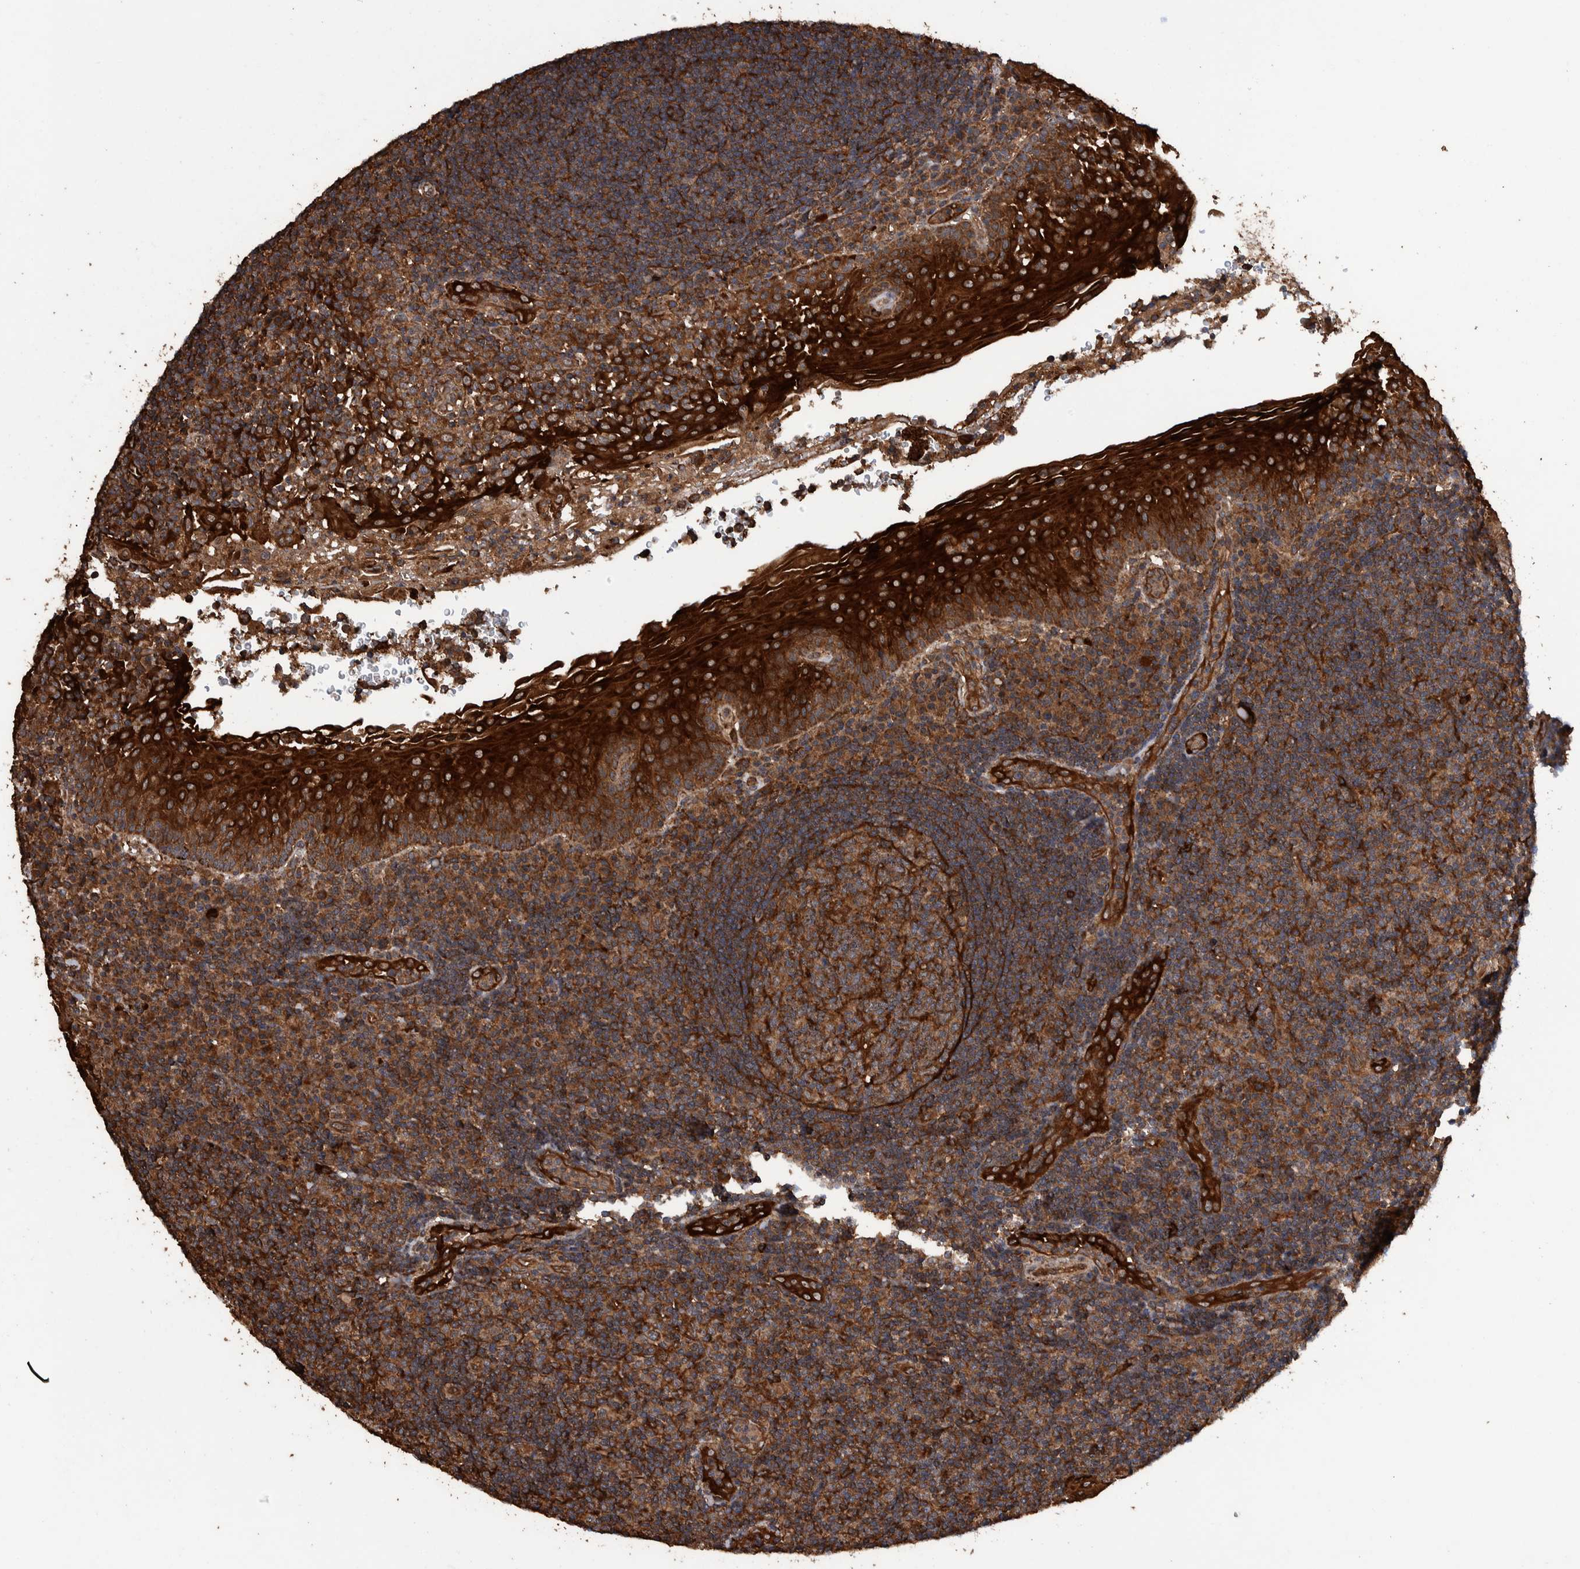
{"staining": {"intensity": "strong", "quantity": ">75%", "location": "cytoplasmic/membranous"}, "tissue": "tonsil", "cell_type": "Germinal center cells", "image_type": "normal", "snomed": [{"axis": "morphology", "description": "Normal tissue, NOS"}, {"axis": "topography", "description": "Tonsil"}], "caption": "There is high levels of strong cytoplasmic/membranous positivity in germinal center cells of benign tonsil, as demonstrated by immunohistochemical staining (brown color).", "gene": "ENSG00000251537", "patient": {"sex": "female", "age": 40}}